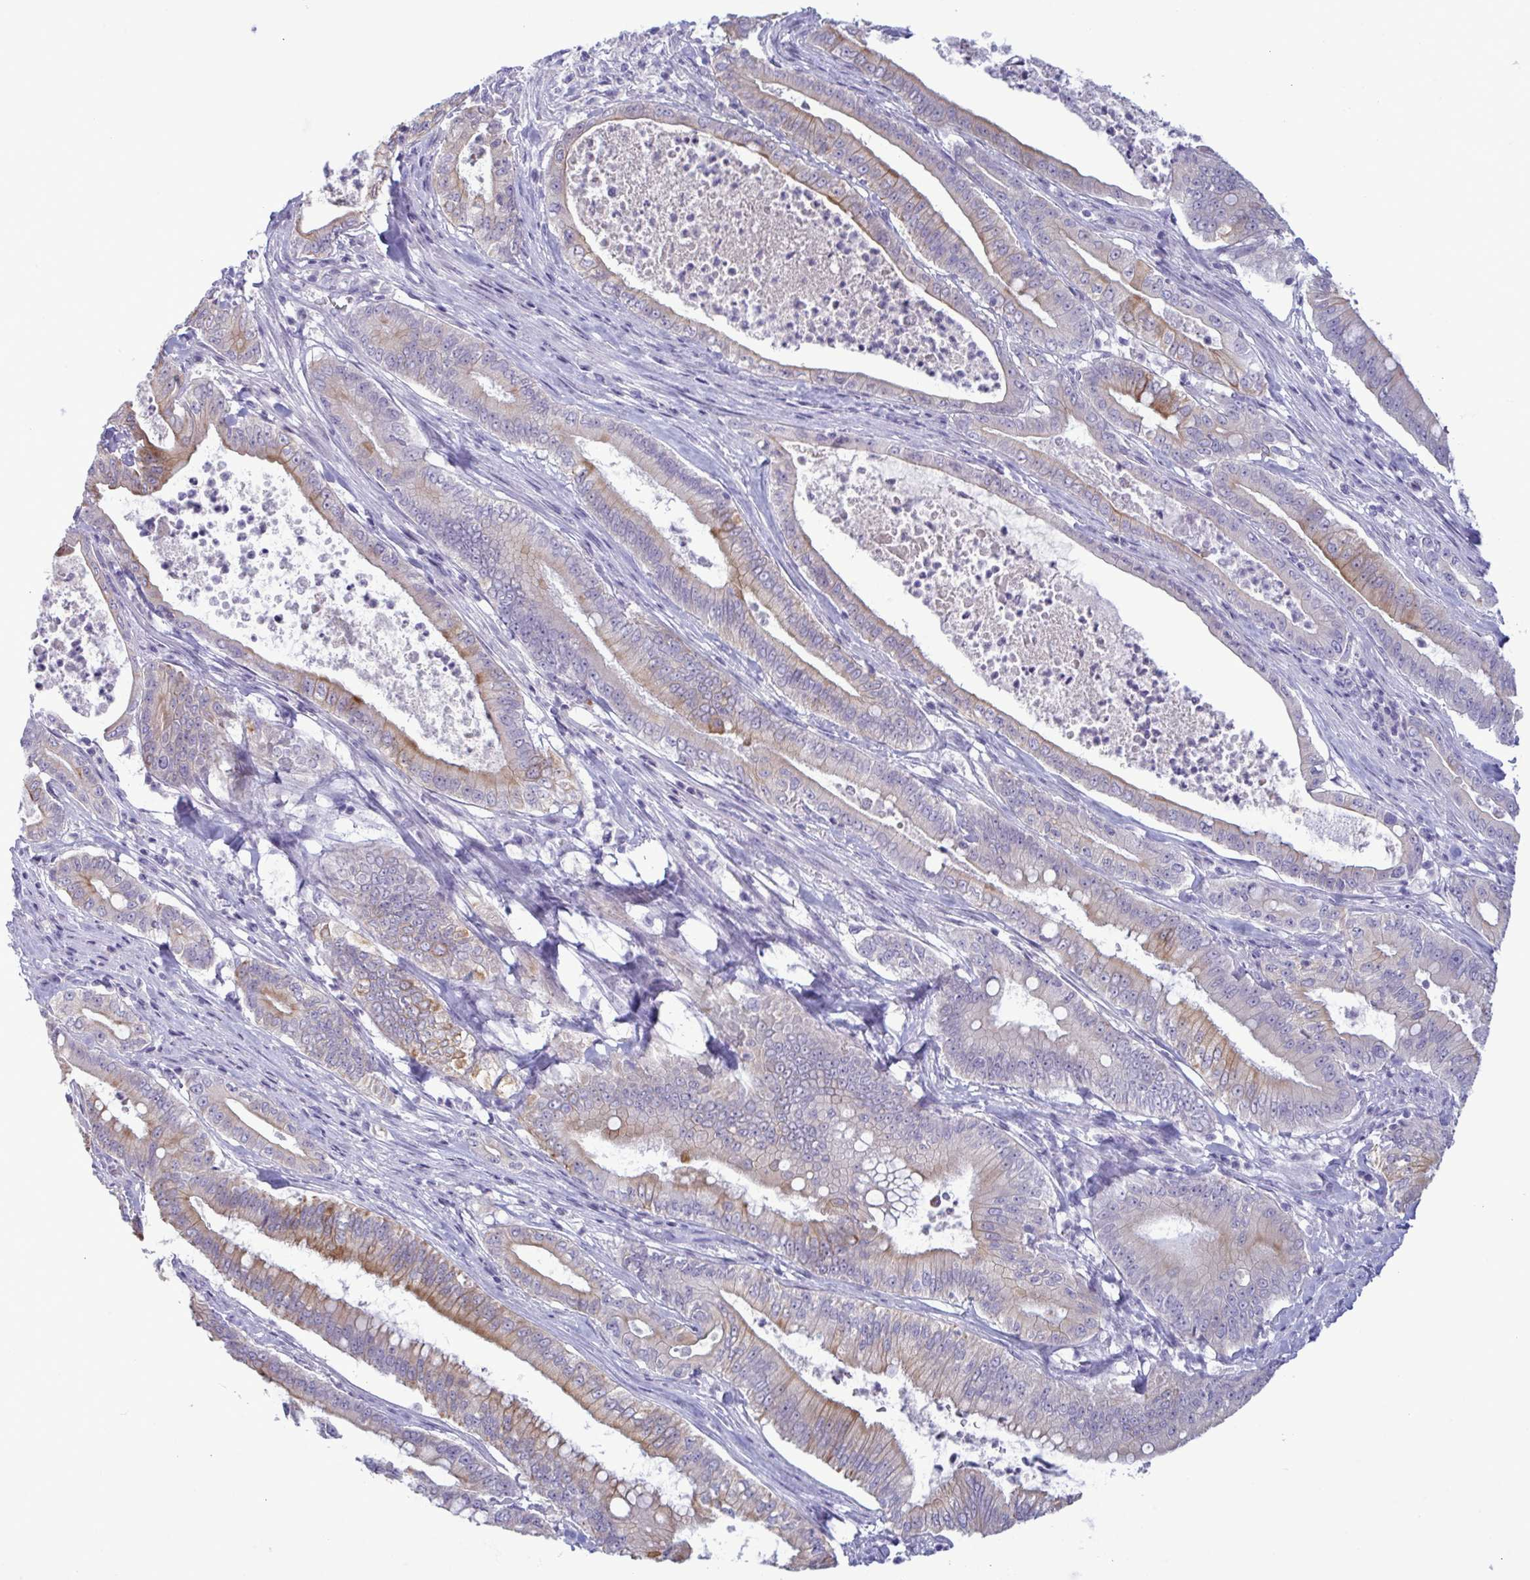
{"staining": {"intensity": "moderate", "quantity": "<25%", "location": "cytoplasmic/membranous"}, "tissue": "pancreatic cancer", "cell_type": "Tumor cells", "image_type": "cancer", "snomed": [{"axis": "morphology", "description": "Adenocarcinoma, NOS"}, {"axis": "topography", "description": "Pancreas"}], "caption": "A low amount of moderate cytoplasmic/membranous staining is appreciated in approximately <25% of tumor cells in adenocarcinoma (pancreatic) tissue.", "gene": "TENT5D", "patient": {"sex": "male", "age": 71}}